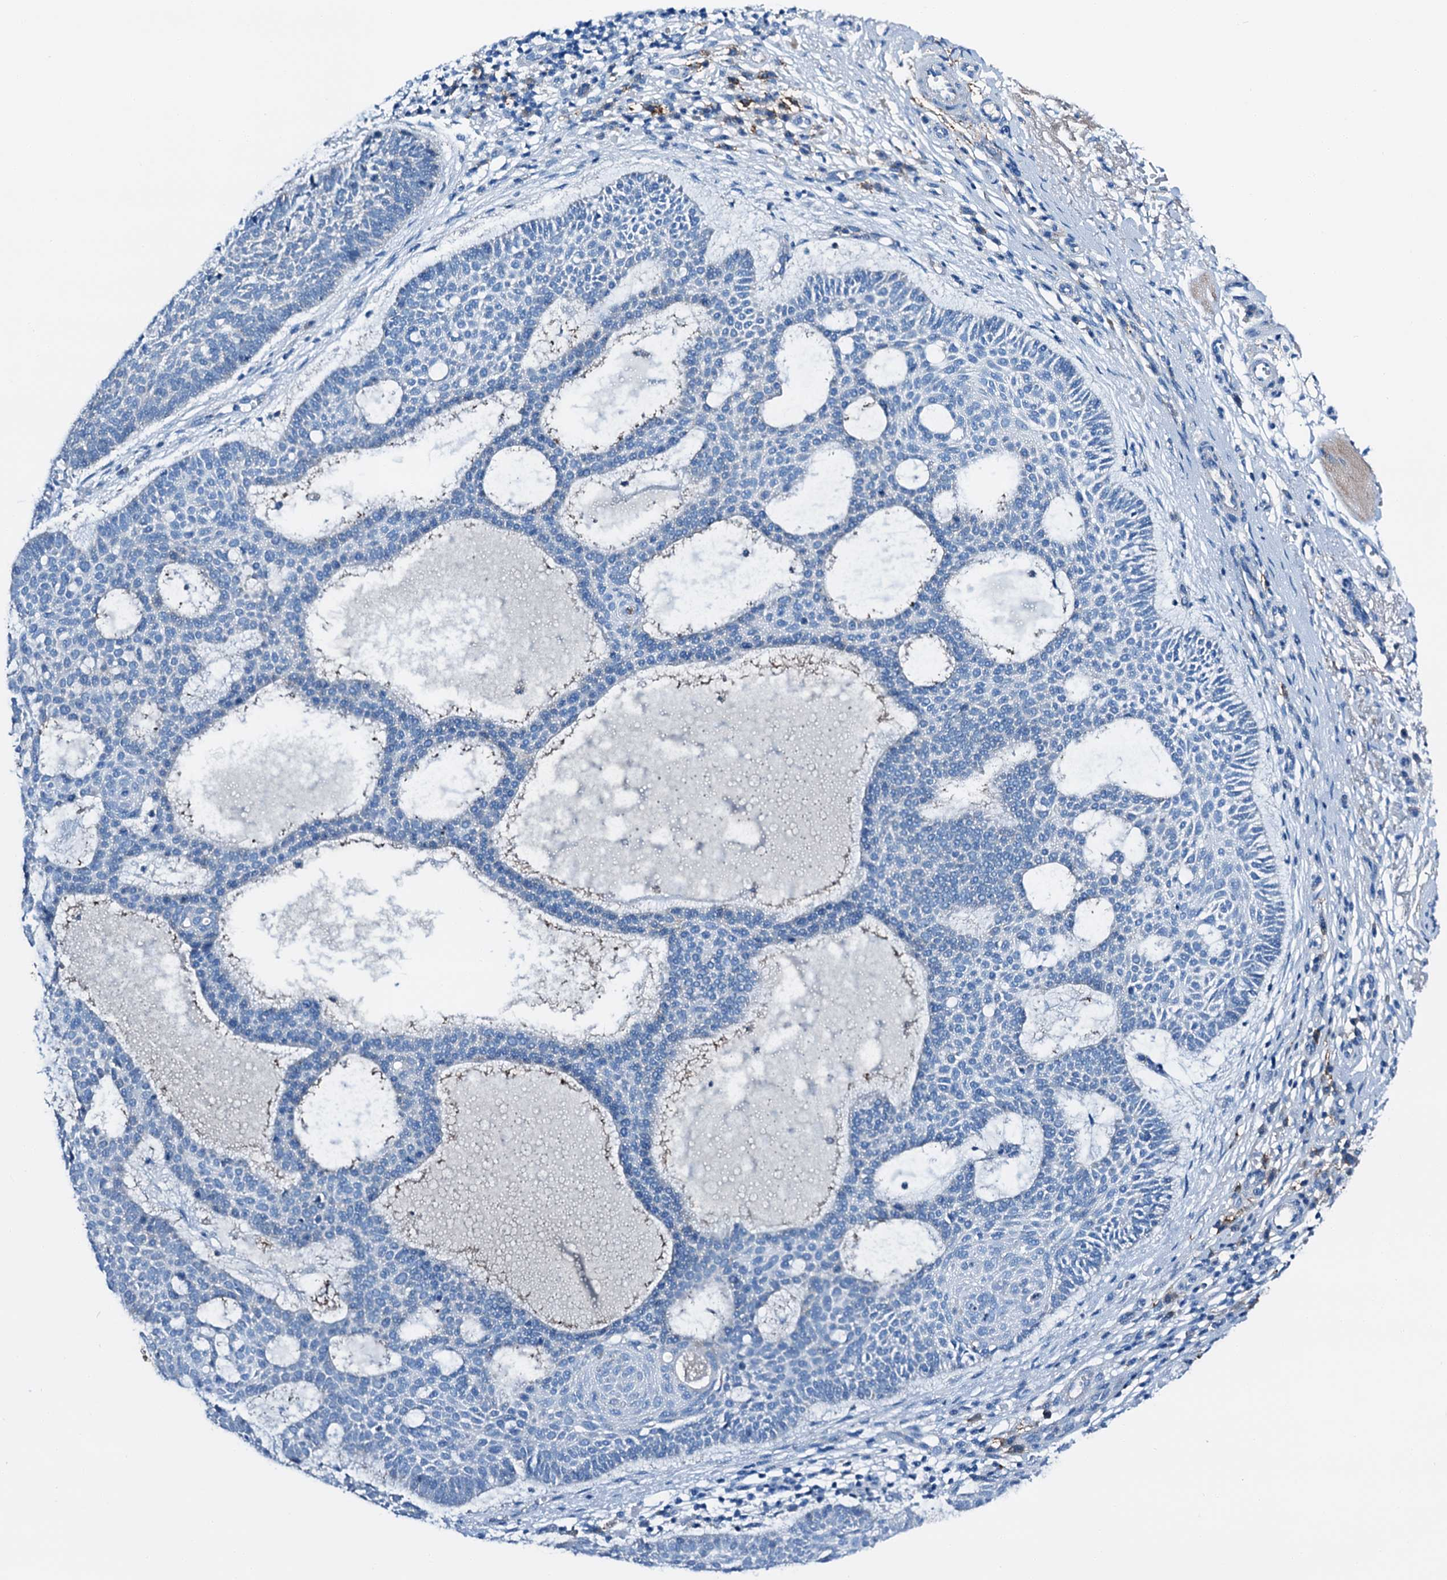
{"staining": {"intensity": "negative", "quantity": "none", "location": "none"}, "tissue": "skin cancer", "cell_type": "Tumor cells", "image_type": "cancer", "snomed": [{"axis": "morphology", "description": "Basal cell carcinoma"}, {"axis": "topography", "description": "Skin"}], "caption": "DAB (3,3'-diaminobenzidine) immunohistochemical staining of skin basal cell carcinoma demonstrates no significant expression in tumor cells. (DAB immunohistochemistry (IHC) visualized using brightfield microscopy, high magnification).", "gene": "C1QTNF4", "patient": {"sex": "male", "age": 85}}